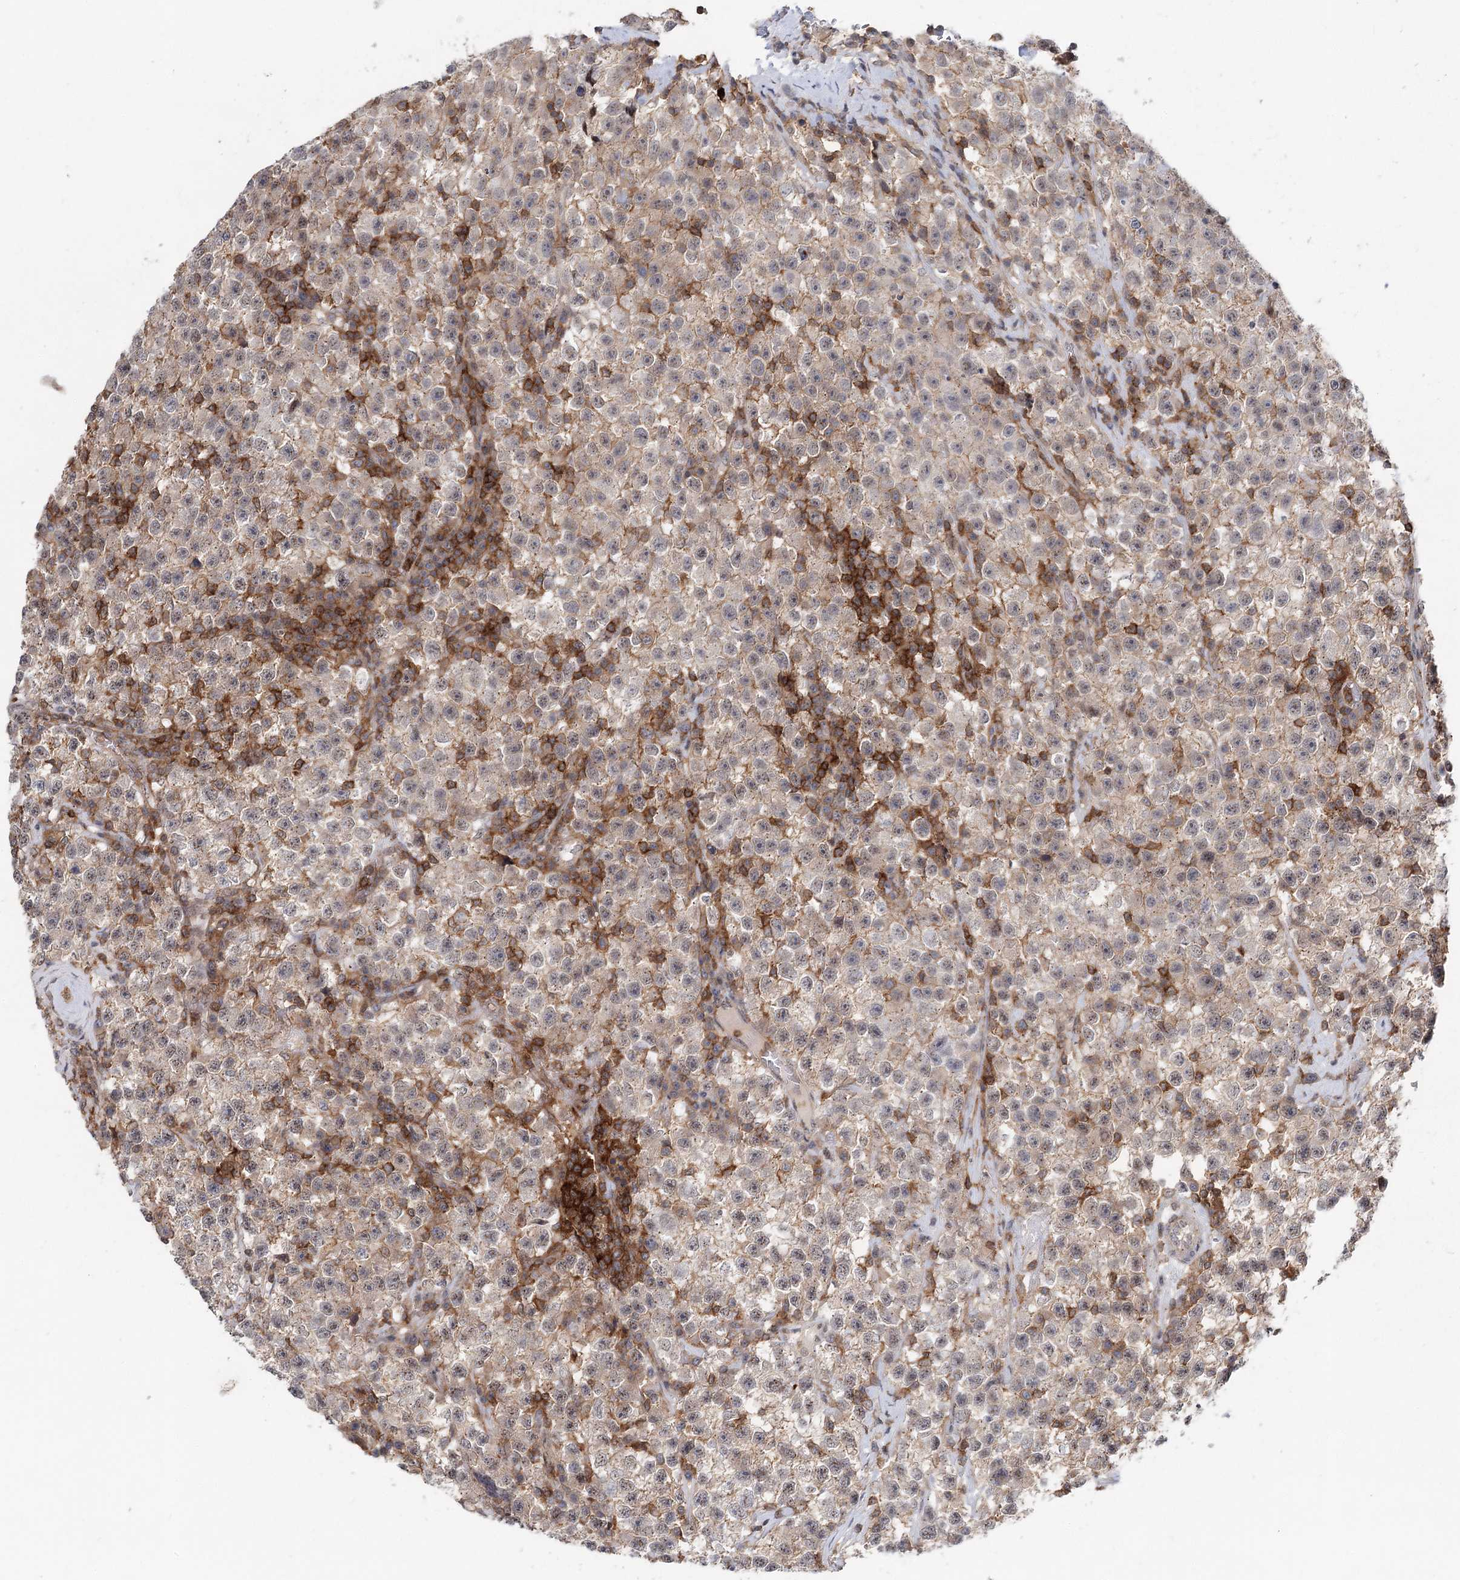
{"staining": {"intensity": "negative", "quantity": "none", "location": "none"}, "tissue": "testis cancer", "cell_type": "Tumor cells", "image_type": "cancer", "snomed": [{"axis": "morphology", "description": "Seminoma, NOS"}, {"axis": "topography", "description": "Testis"}], "caption": "Image shows no protein expression in tumor cells of seminoma (testis) tissue.", "gene": "CDC42SE2", "patient": {"sex": "male", "age": 22}}